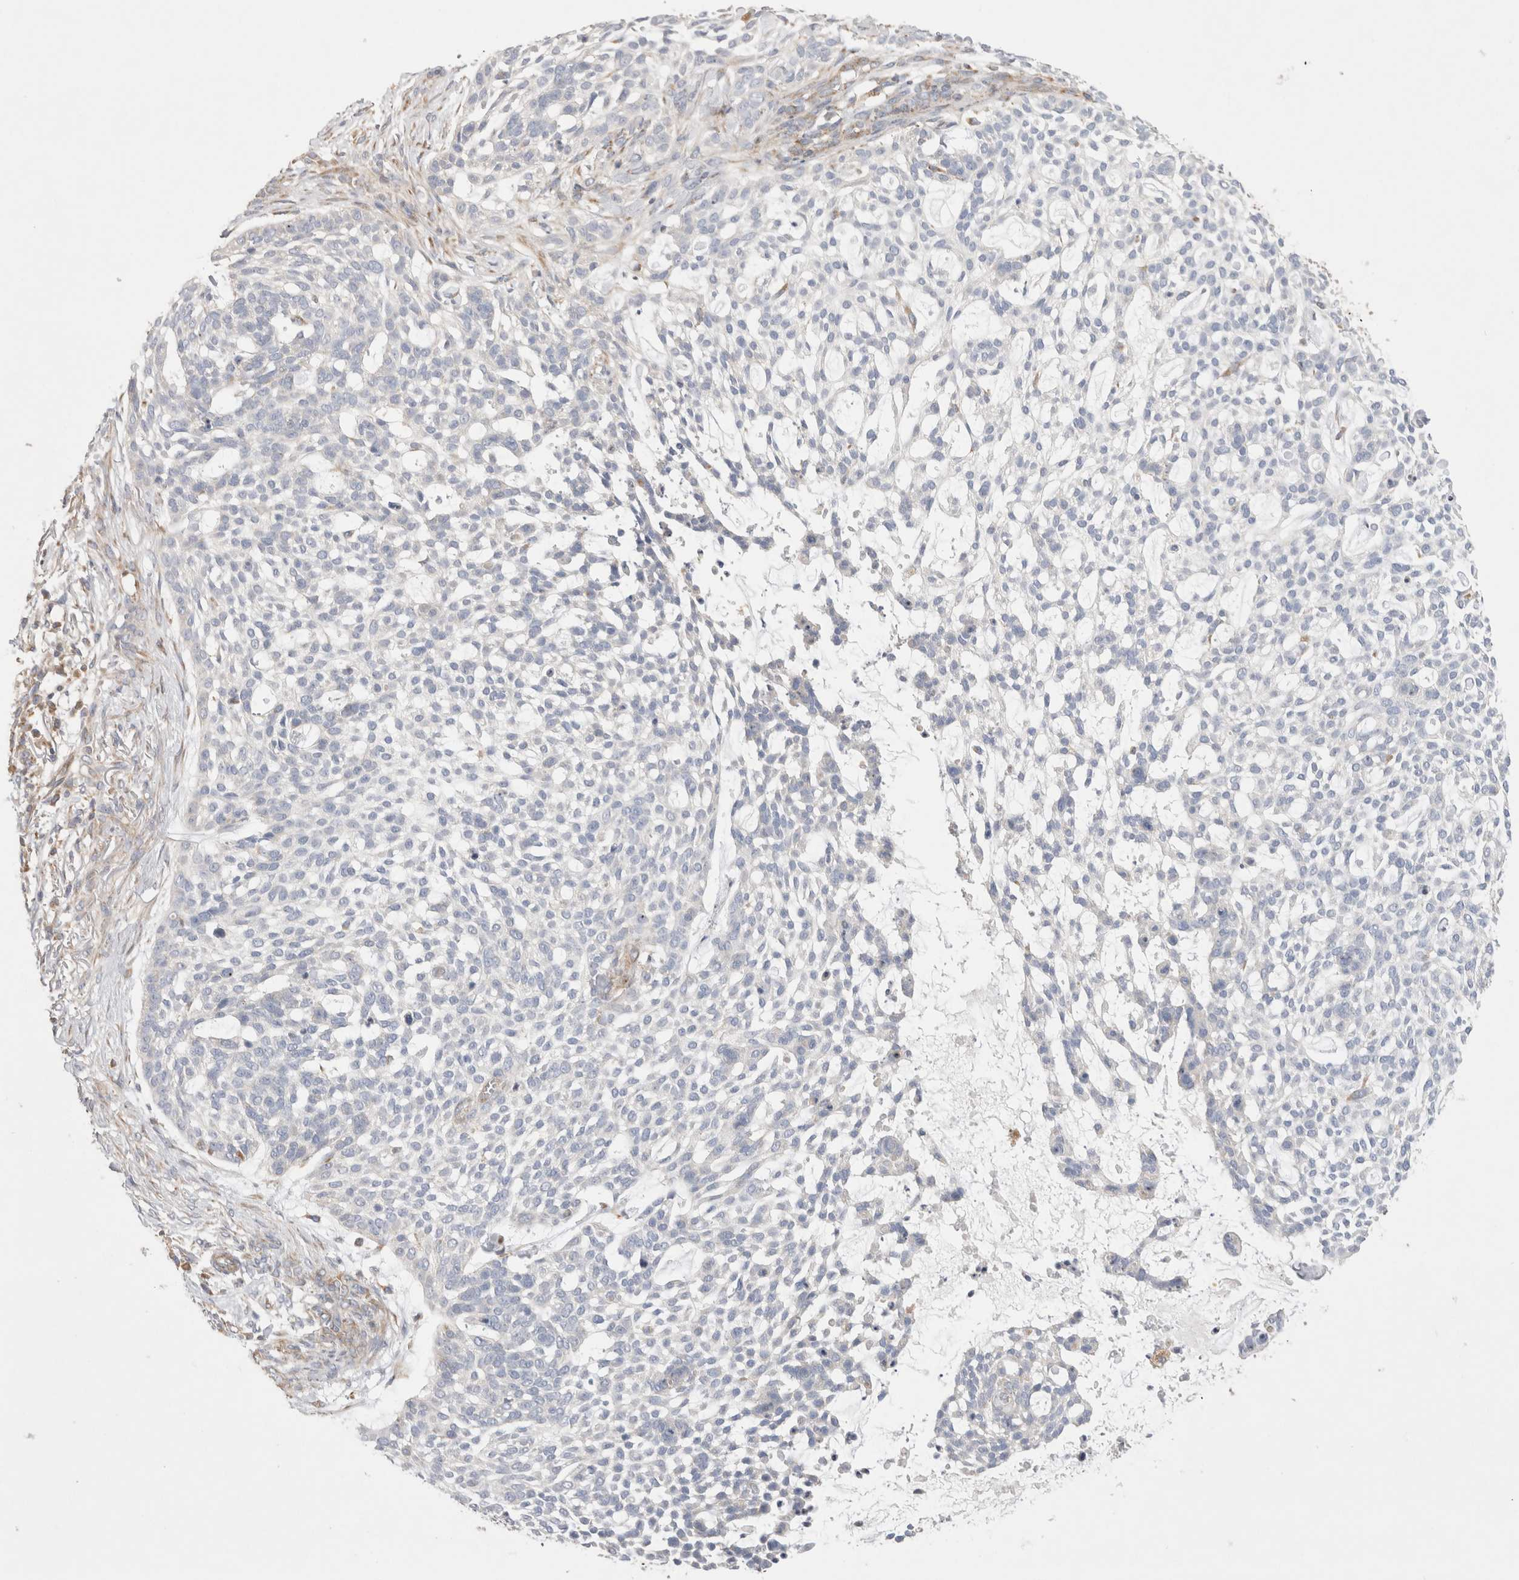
{"staining": {"intensity": "negative", "quantity": "none", "location": "none"}, "tissue": "skin cancer", "cell_type": "Tumor cells", "image_type": "cancer", "snomed": [{"axis": "morphology", "description": "Basal cell carcinoma"}, {"axis": "topography", "description": "Skin"}], "caption": "The immunohistochemistry micrograph has no significant expression in tumor cells of basal cell carcinoma (skin) tissue.", "gene": "TBC1D16", "patient": {"sex": "female", "age": 64}}